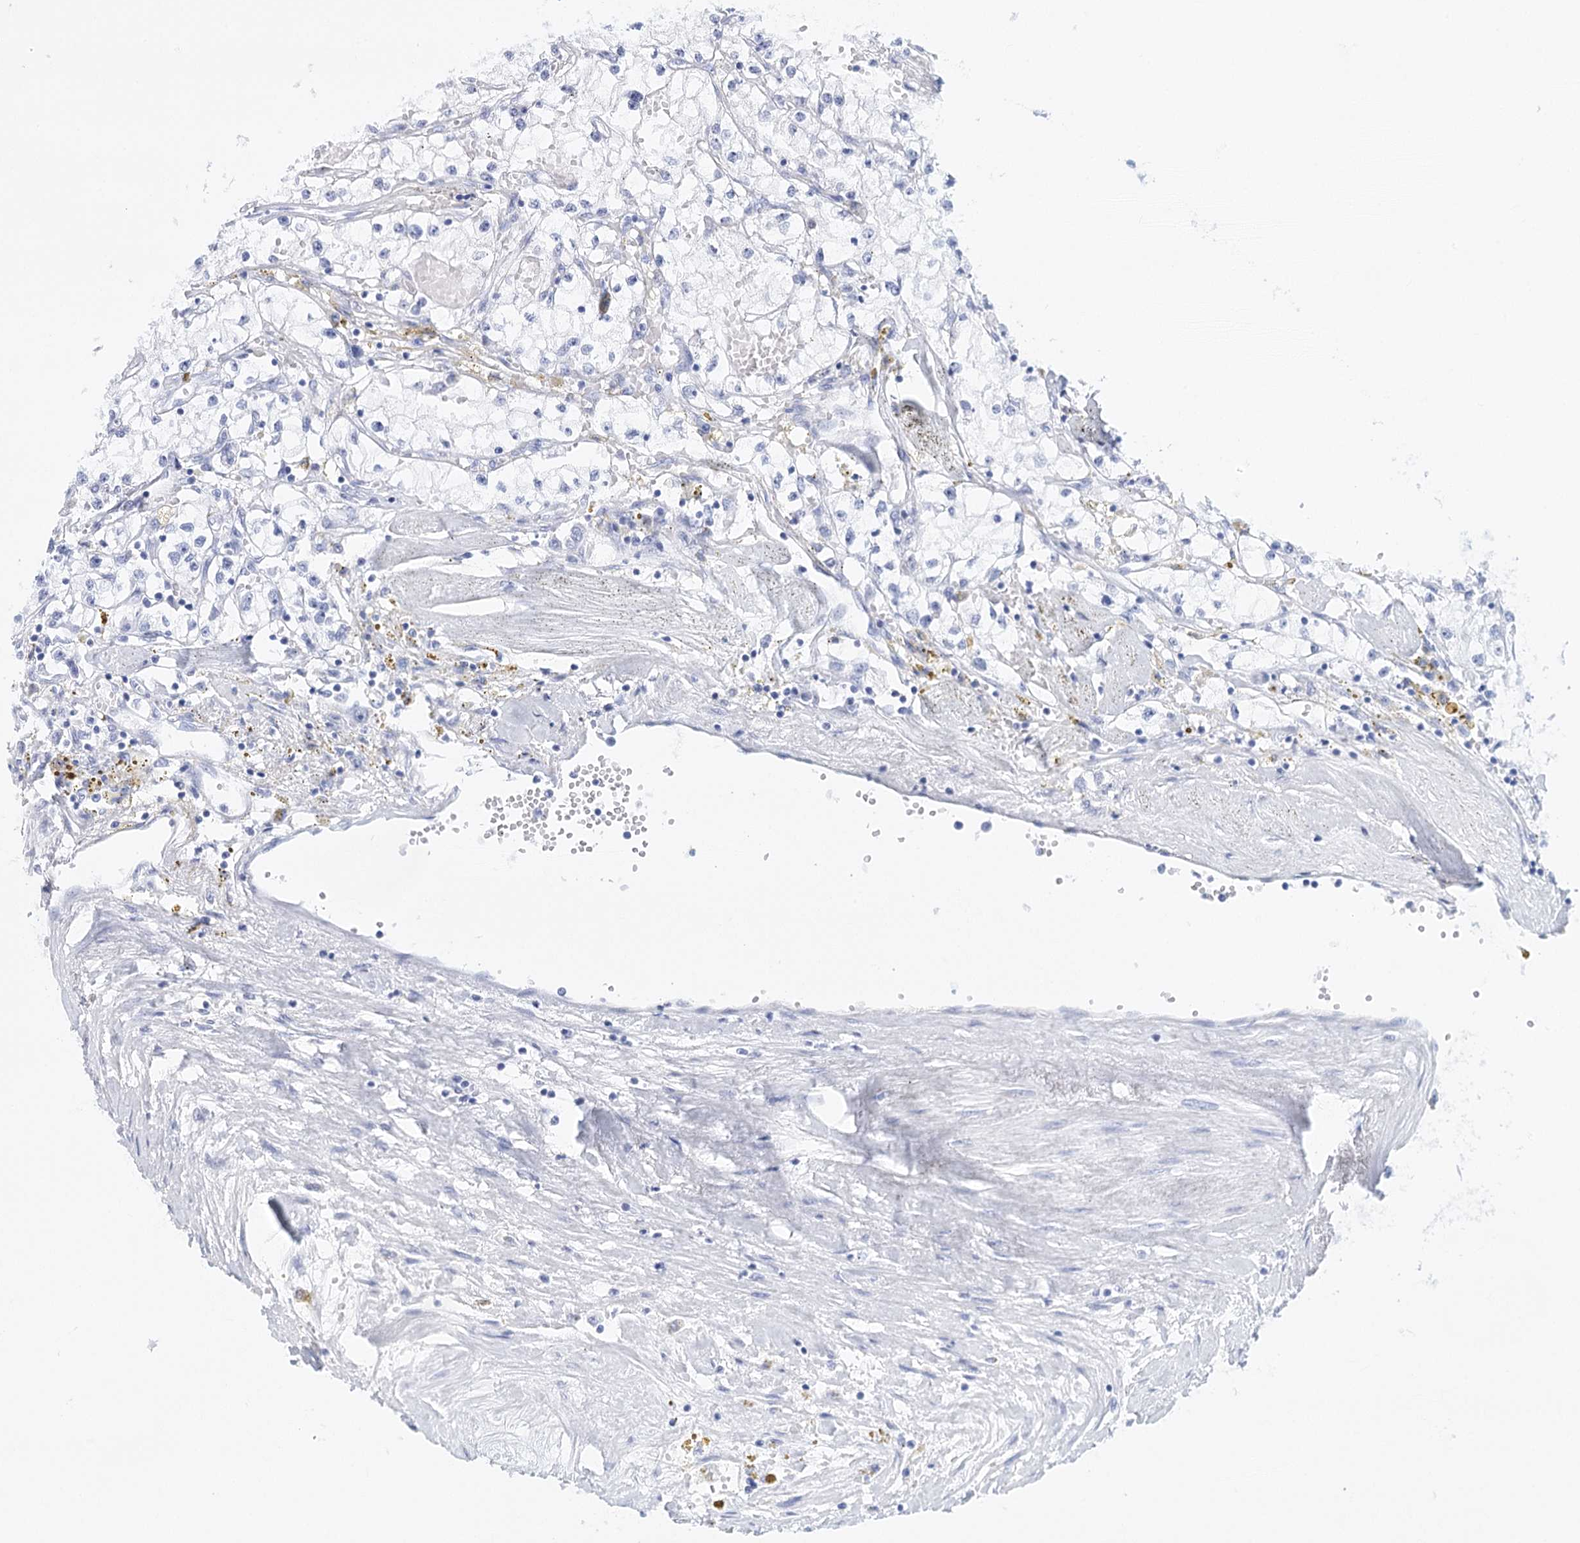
{"staining": {"intensity": "negative", "quantity": "none", "location": "none"}, "tissue": "renal cancer", "cell_type": "Tumor cells", "image_type": "cancer", "snomed": [{"axis": "morphology", "description": "Adenocarcinoma, NOS"}, {"axis": "topography", "description": "Kidney"}], "caption": "Adenocarcinoma (renal) stained for a protein using IHC exhibits no positivity tumor cells.", "gene": "TEX12", "patient": {"sex": "male", "age": 56}}